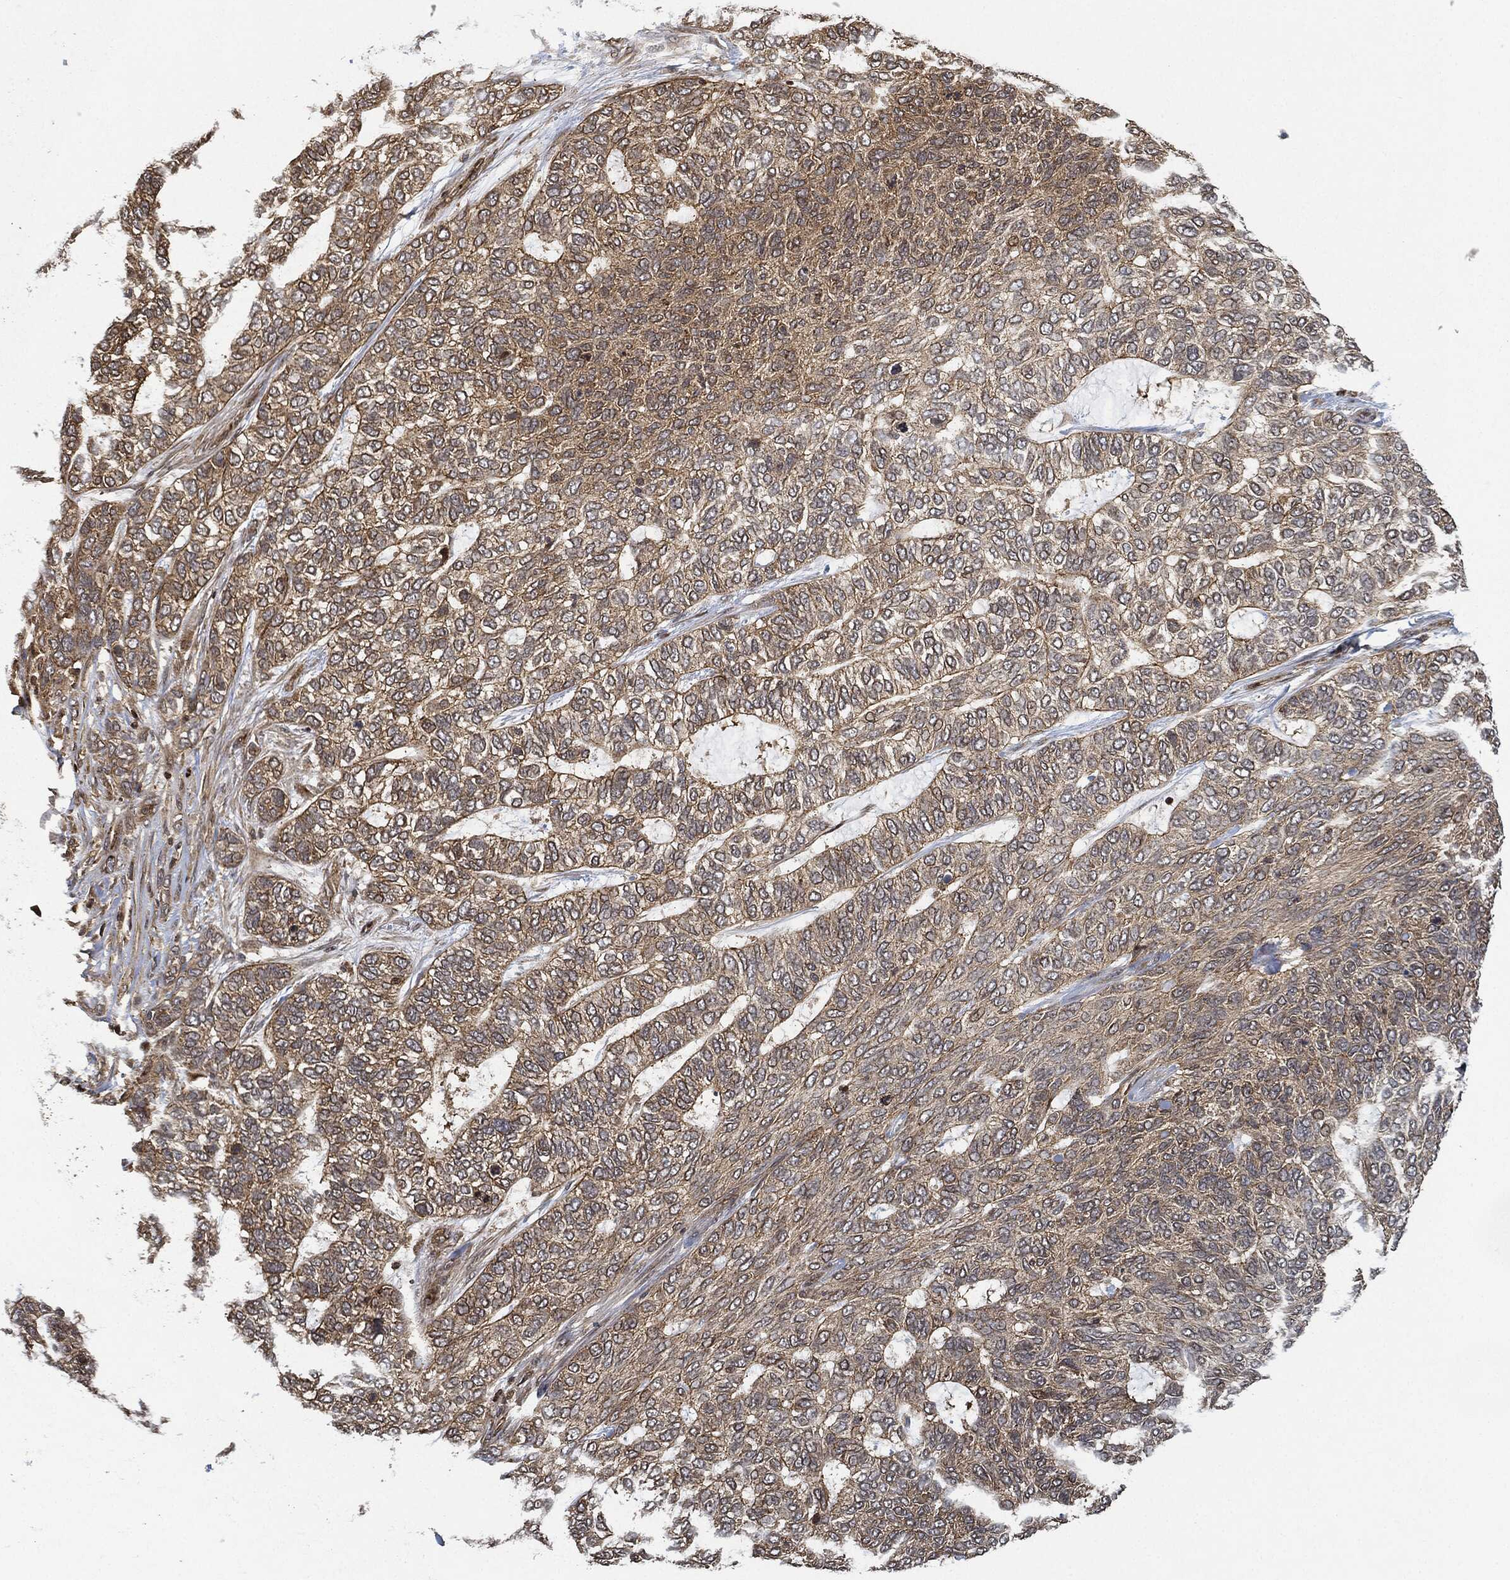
{"staining": {"intensity": "moderate", "quantity": "25%-75%", "location": "cytoplasmic/membranous"}, "tissue": "skin cancer", "cell_type": "Tumor cells", "image_type": "cancer", "snomed": [{"axis": "morphology", "description": "Basal cell carcinoma"}, {"axis": "topography", "description": "Skin"}], "caption": "This micrograph exhibits IHC staining of human basal cell carcinoma (skin), with medium moderate cytoplasmic/membranous positivity in approximately 25%-75% of tumor cells.", "gene": "MAP3K3", "patient": {"sex": "female", "age": 65}}